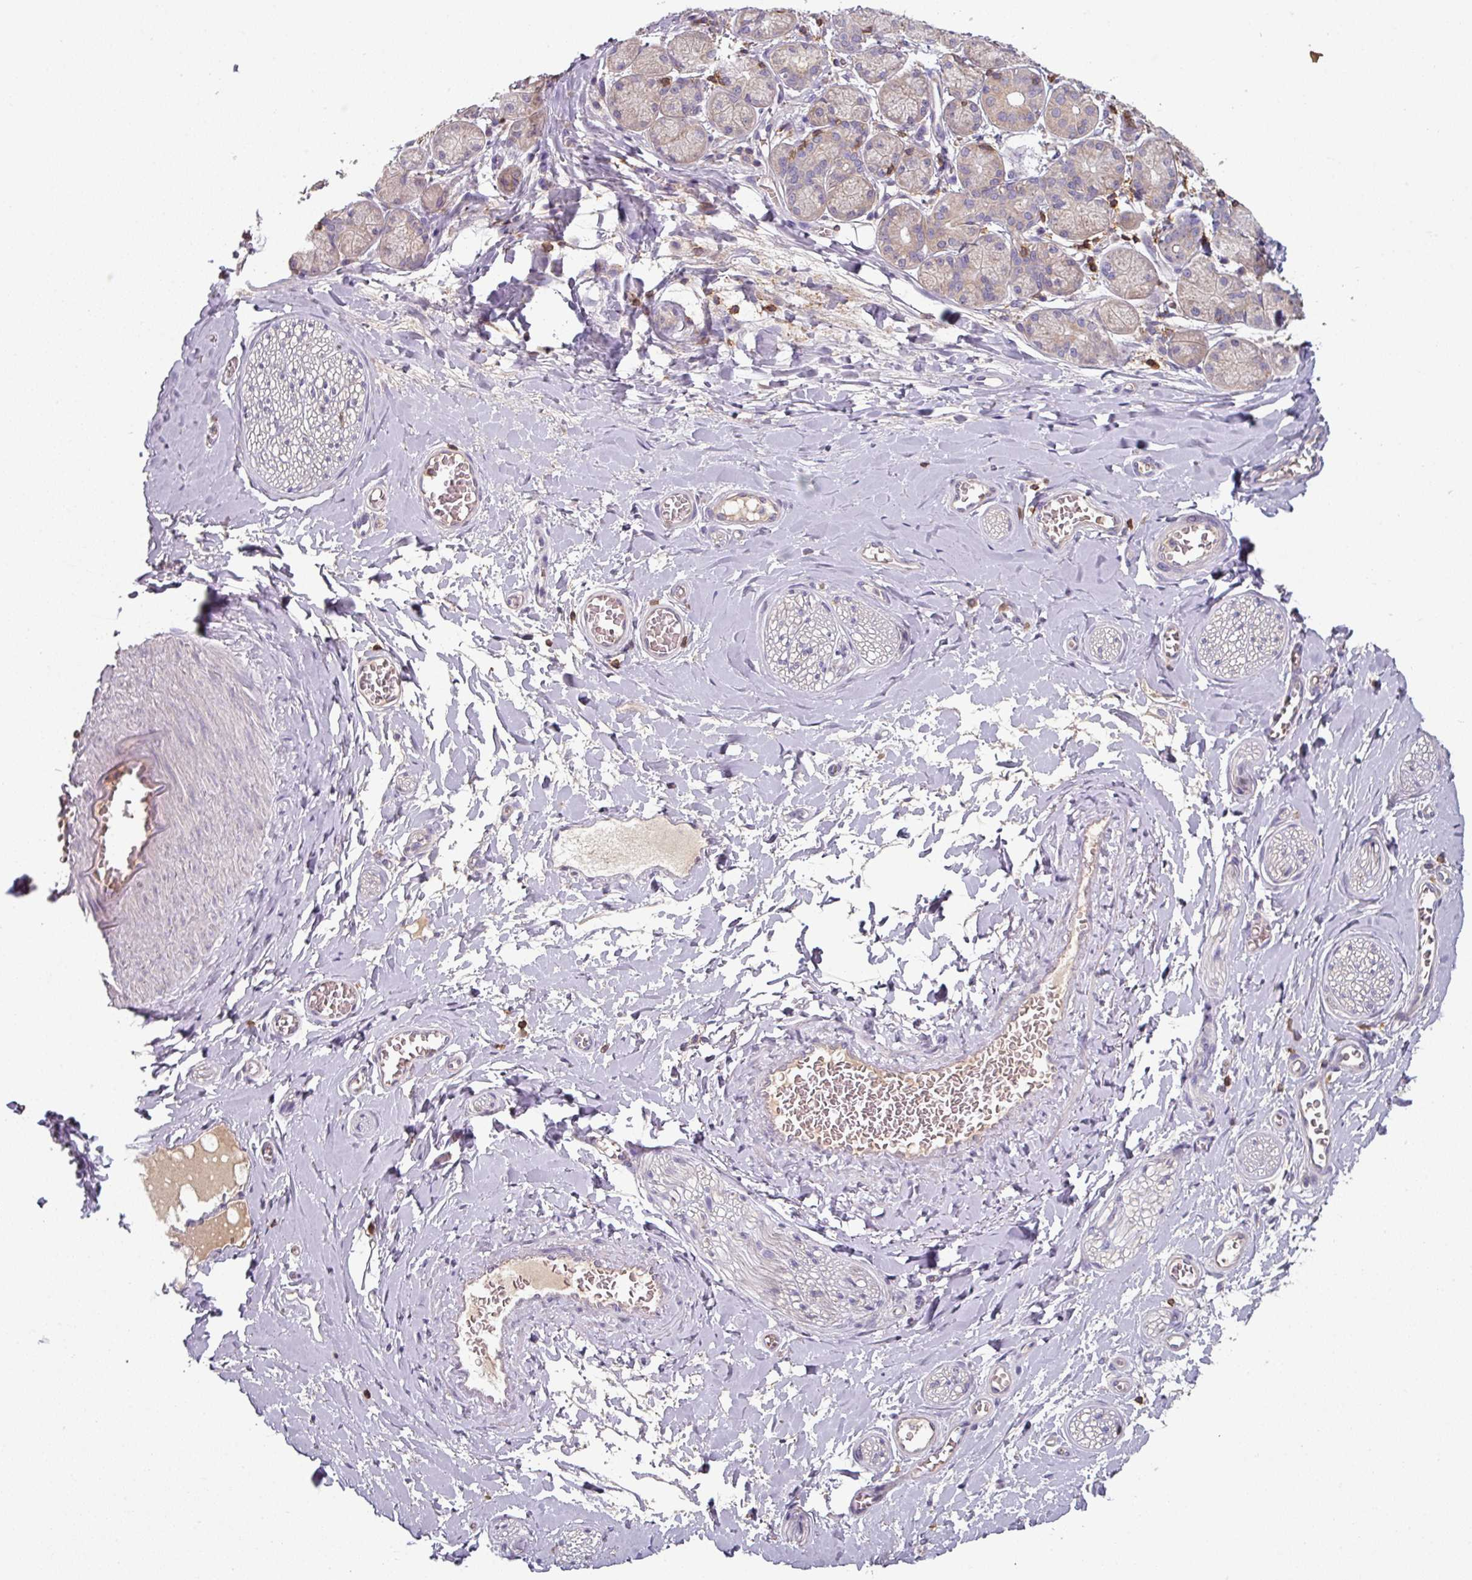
{"staining": {"intensity": "negative", "quantity": "none", "location": "none"}, "tissue": "adipose tissue", "cell_type": "Adipocytes", "image_type": "normal", "snomed": [{"axis": "morphology", "description": "Normal tissue, NOS"}, {"axis": "topography", "description": "Salivary gland"}, {"axis": "topography", "description": "Peripheral nerve tissue"}], "caption": "The micrograph displays no staining of adipocytes in normal adipose tissue. Nuclei are stained in blue.", "gene": "CD3G", "patient": {"sex": "female", "age": 24}}